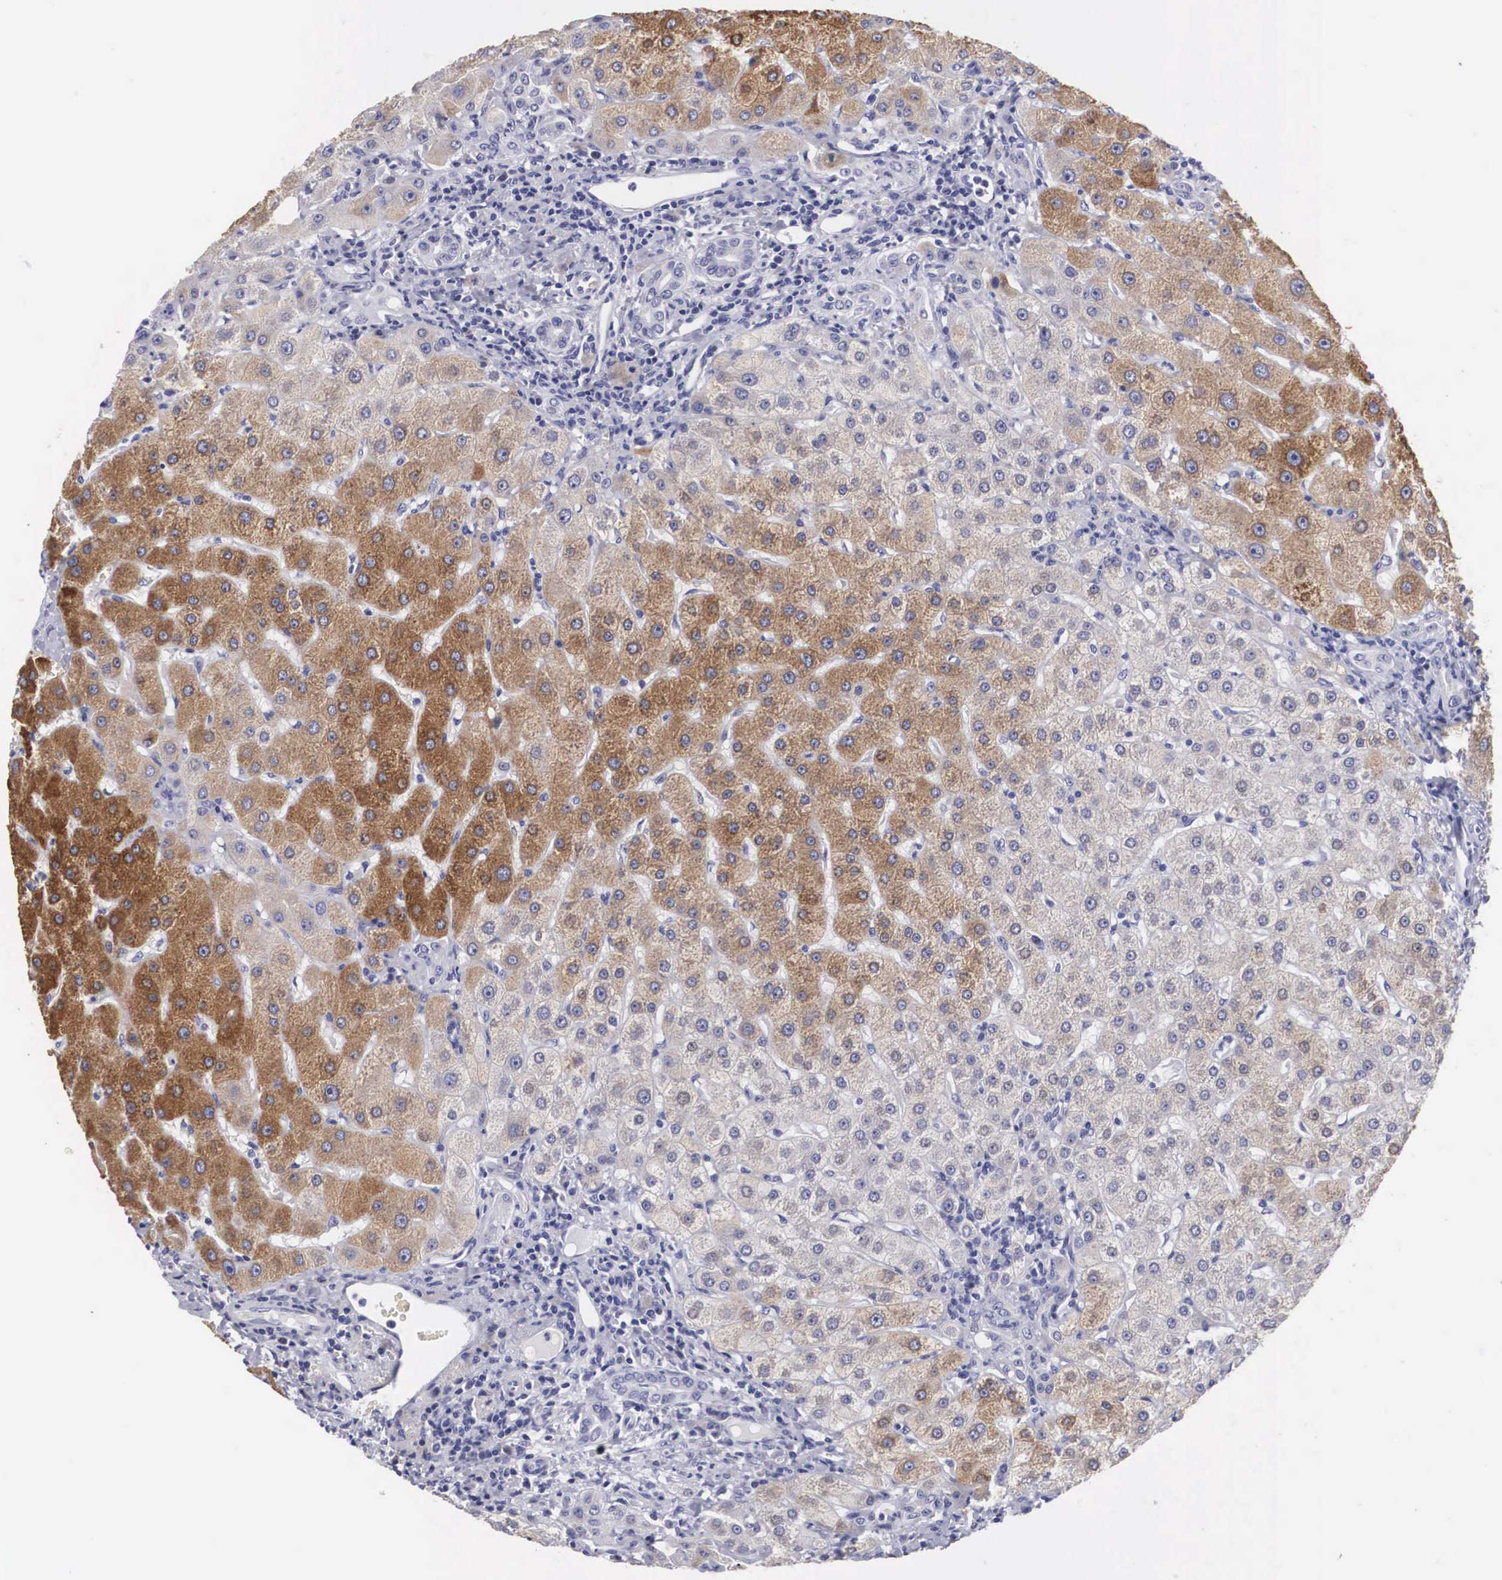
{"staining": {"intensity": "negative", "quantity": "none", "location": "none"}, "tissue": "liver", "cell_type": "Cholangiocytes", "image_type": "normal", "snomed": [{"axis": "morphology", "description": "Normal tissue, NOS"}, {"axis": "topography", "description": "Liver"}], "caption": "The IHC image has no significant positivity in cholangiocytes of liver.", "gene": "ARMCX3", "patient": {"sex": "female", "age": 79}}